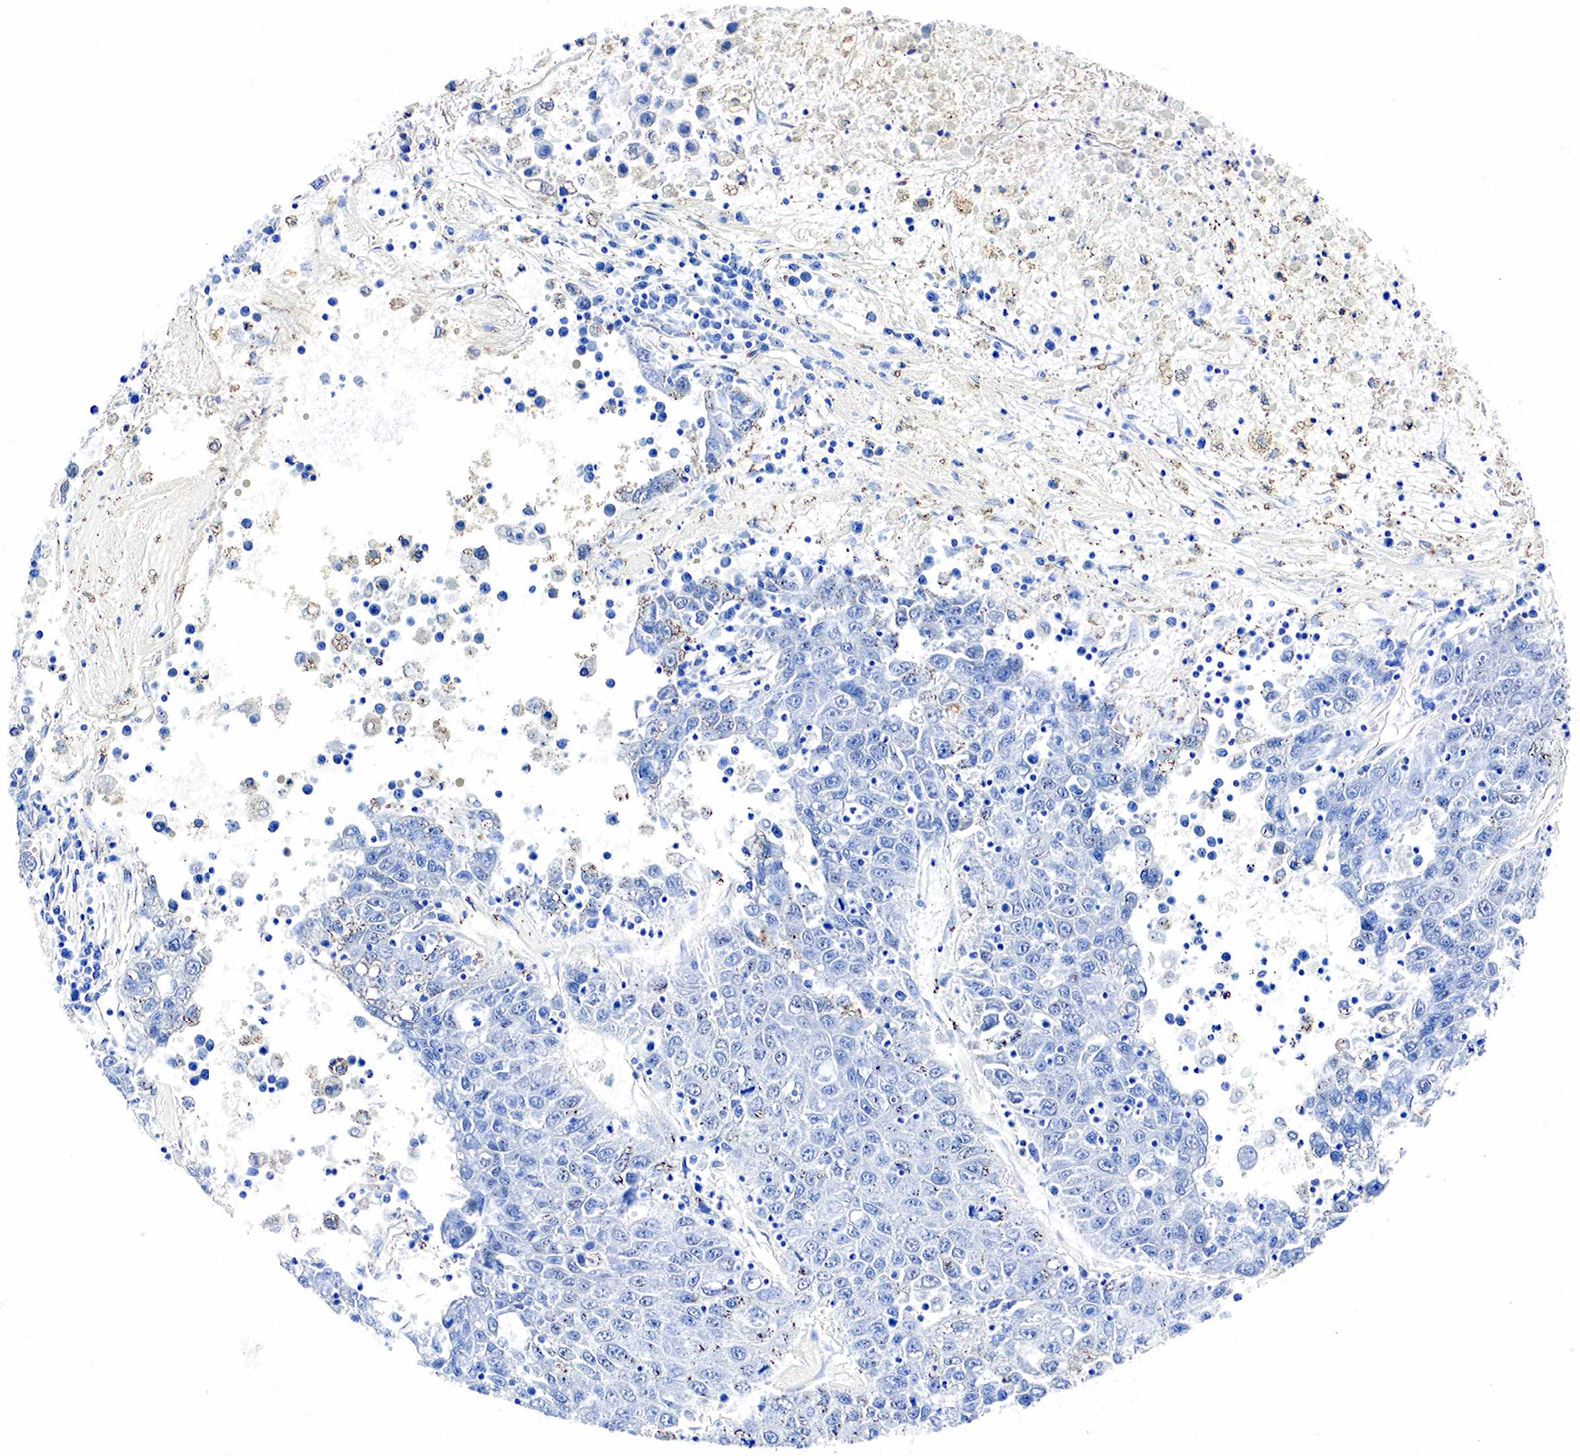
{"staining": {"intensity": "negative", "quantity": "none", "location": "none"}, "tissue": "liver cancer", "cell_type": "Tumor cells", "image_type": "cancer", "snomed": [{"axis": "morphology", "description": "Carcinoma, Hepatocellular, NOS"}, {"axis": "topography", "description": "Liver"}], "caption": "IHC histopathology image of human liver cancer (hepatocellular carcinoma) stained for a protein (brown), which shows no expression in tumor cells. (Stains: DAB (3,3'-diaminobenzidine) immunohistochemistry with hematoxylin counter stain, Microscopy: brightfield microscopy at high magnification).", "gene": "ACP3", "patient": {"sex": "male", "age": 49}}